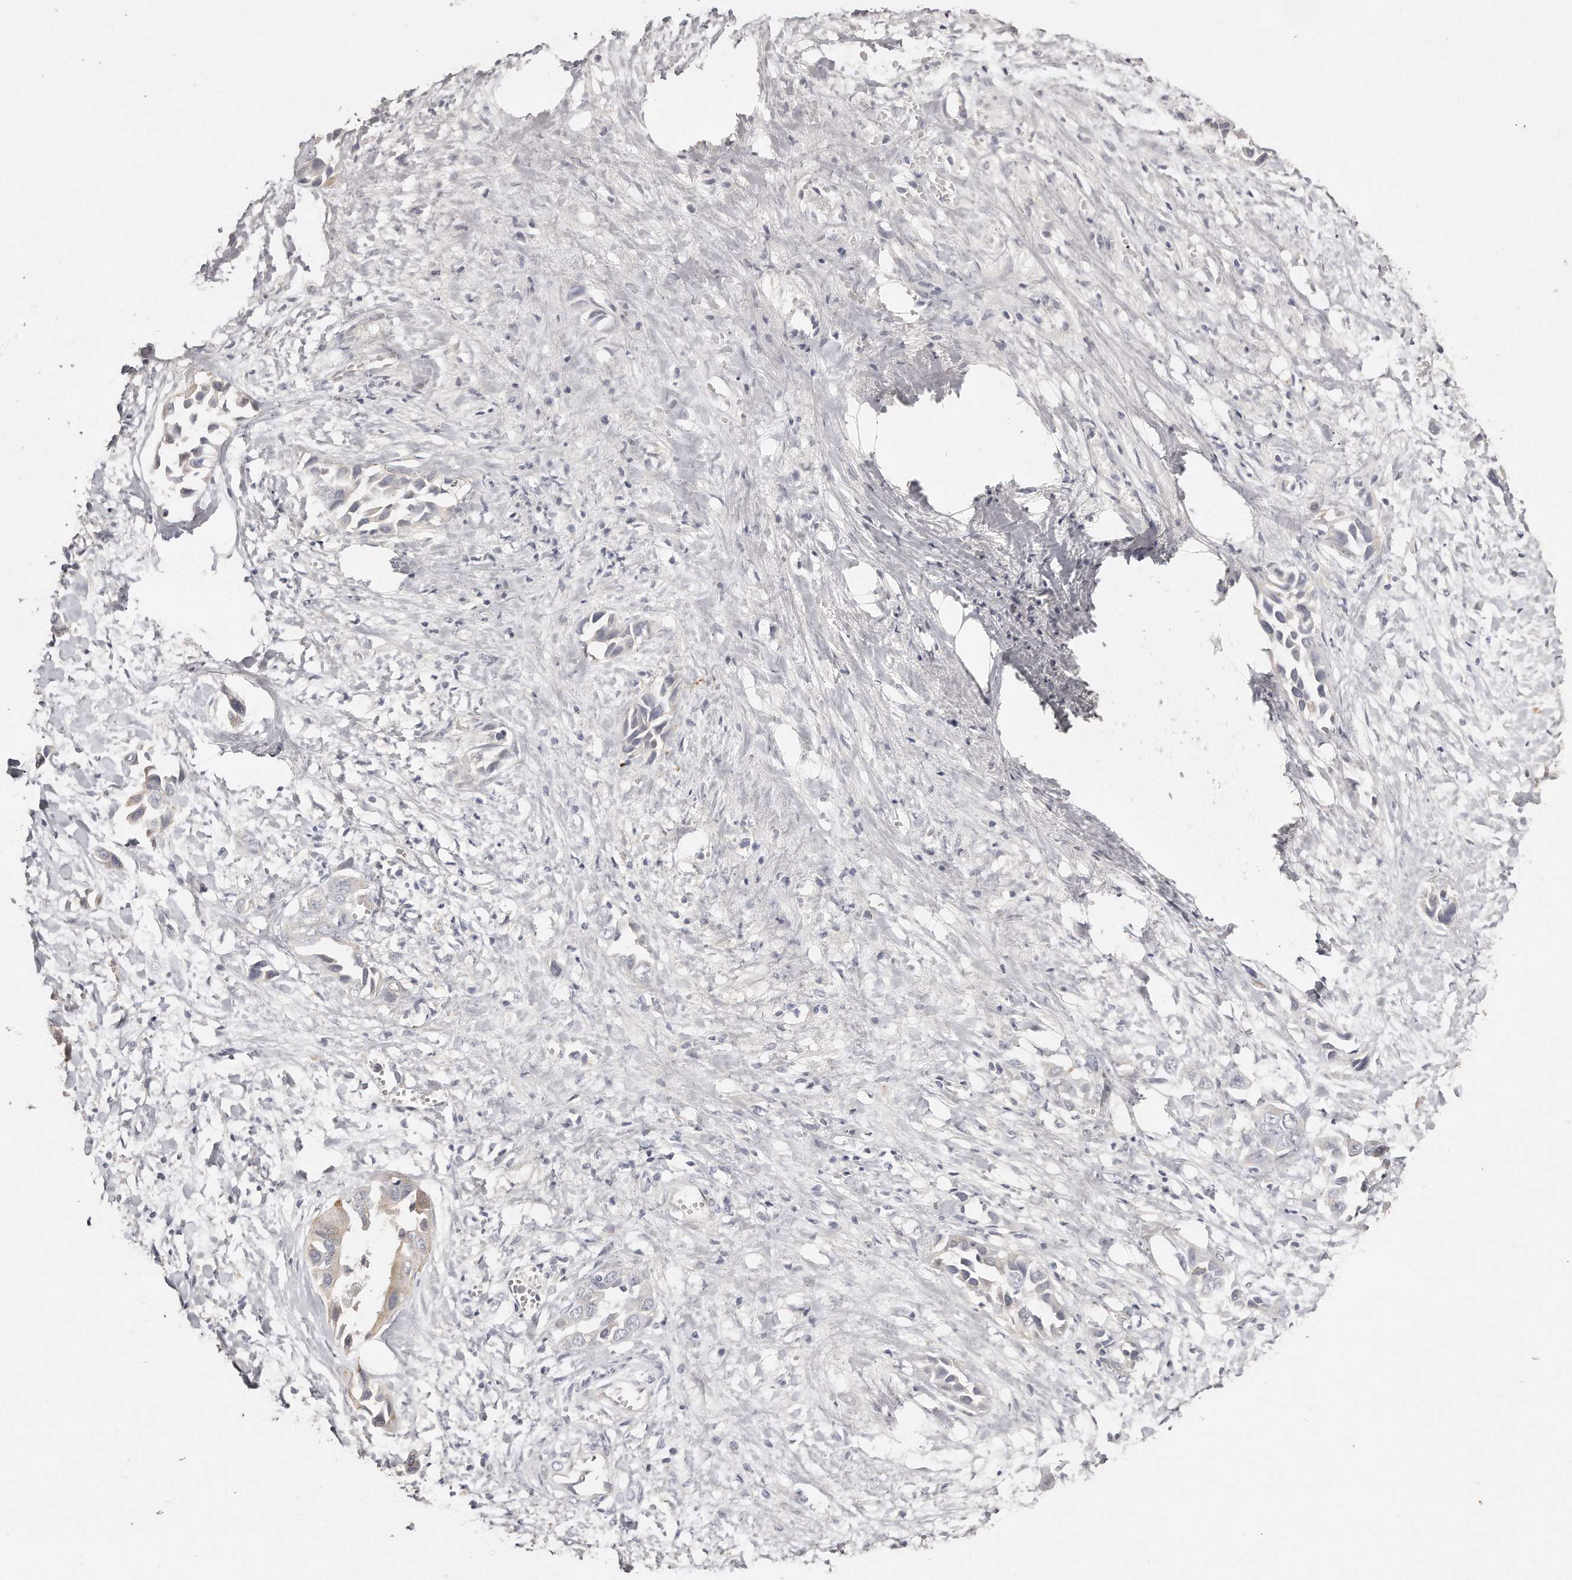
{"staining": {"intensity": "weak", "quantity": "<25%", "location": "cytoplasmic/membranous"}, "tissue": "liver cancer", "cell_type": "Tumor cells", "image_type": "cancer", "snomed": [{"axis": "morphology", "description": "Cholangiocarcinoma"}, {"axis": "topography", "description": "Liver"}], "caption": "Immunohistochemical staining of human liver cancer demonstrates no significant positivity in tumor cells.", "gene": "ZYG11A", "patient": {"sex": "female", "age": 52}}